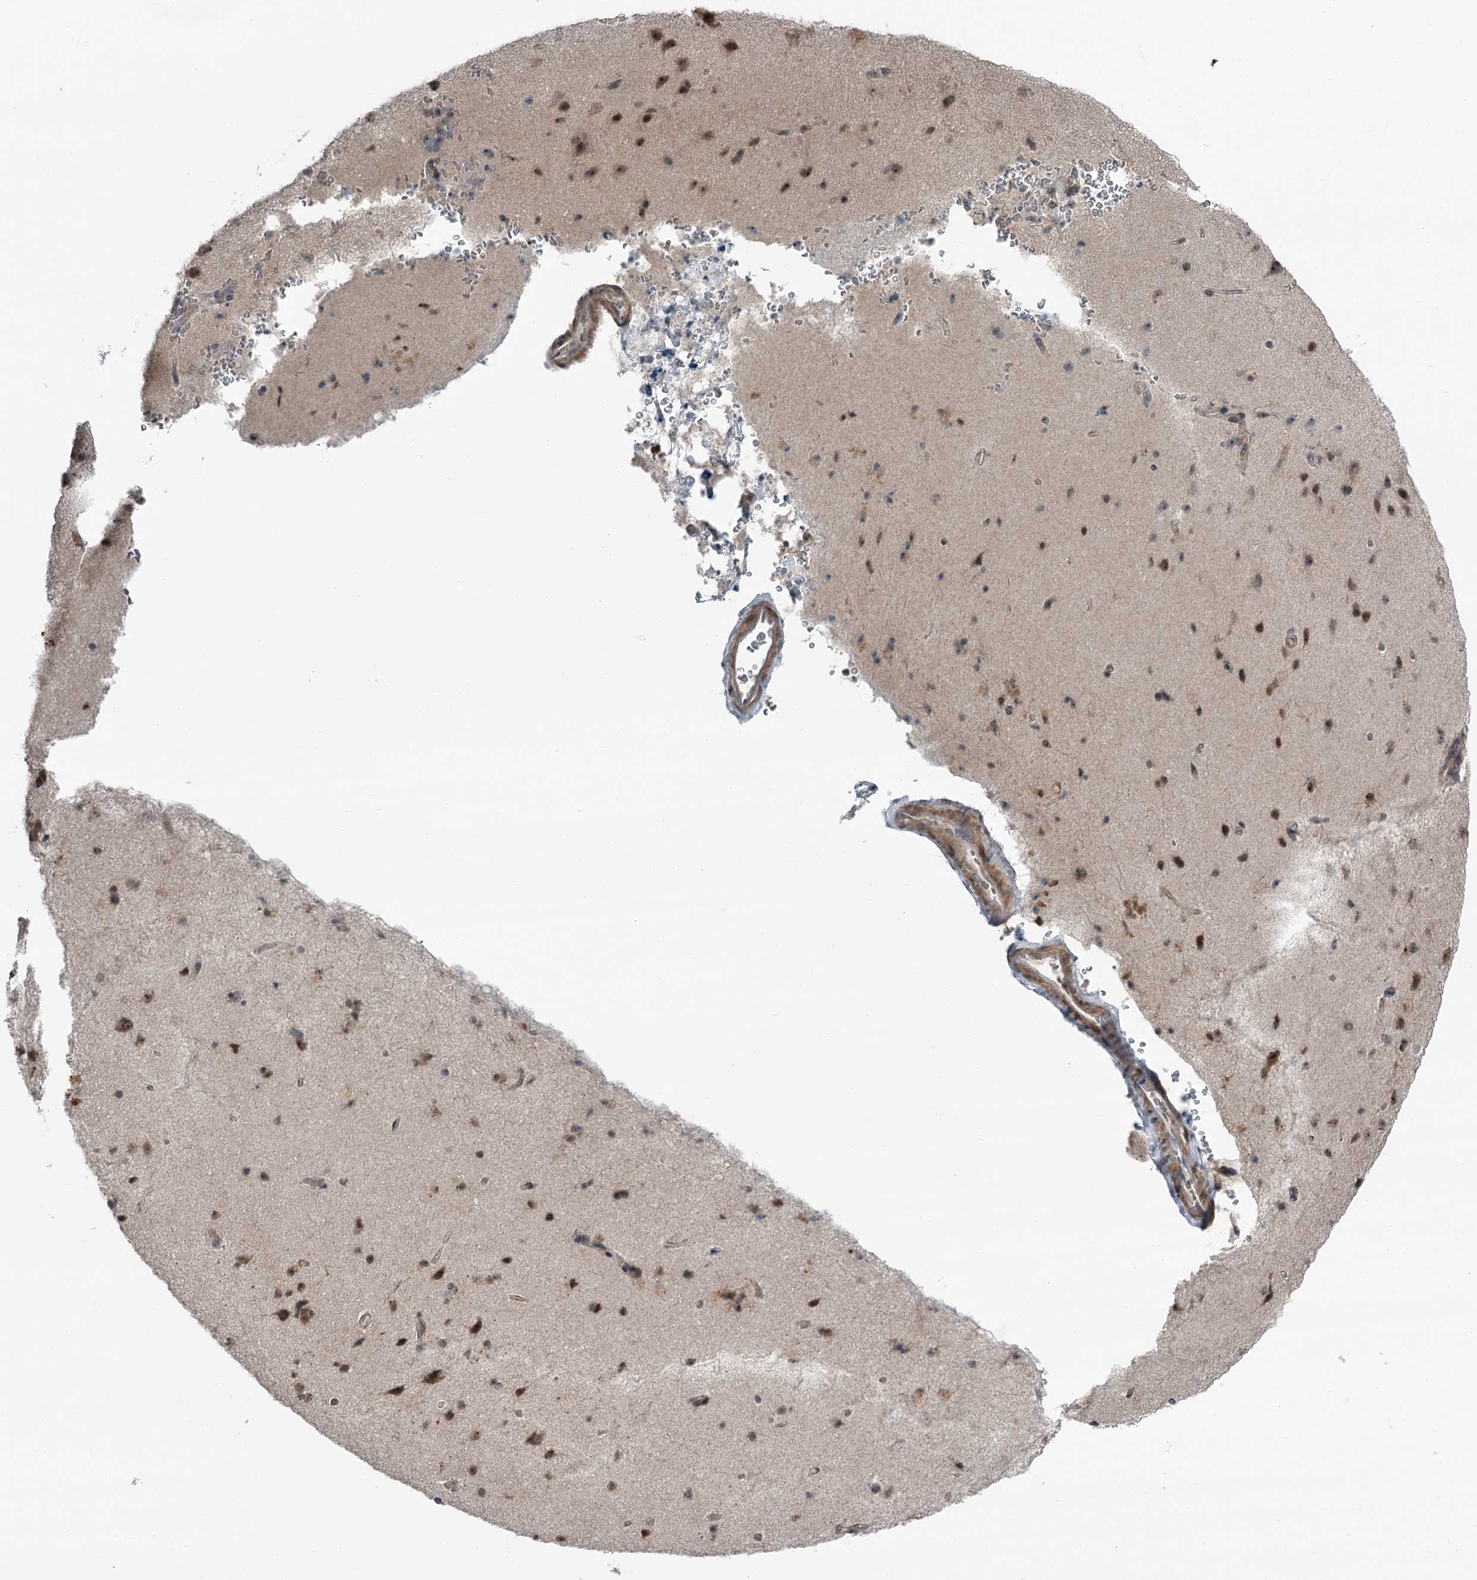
{"staining": {"intensity": "moderate", "quantity": "25%-75%", "location": "cytoplasmic/membranous,nuclear"}, "tissue": "cerebral cortex", "cell_type": "Endothelial cells", "image_type": "normal", "snomed": [{"axis": "morphology", "description": "Normal tissue, NOS"}, {"axis": "topography", "description": "Cerebral cortex"}], "caption": "A brown stain shows moderate cytoplasmic/membranous,nuclear positivity of a protein in endothelial cells of benign human cerebral cortex.", "gene": "EXOSC1", "patient": {"sex": "male", "age": 62}}